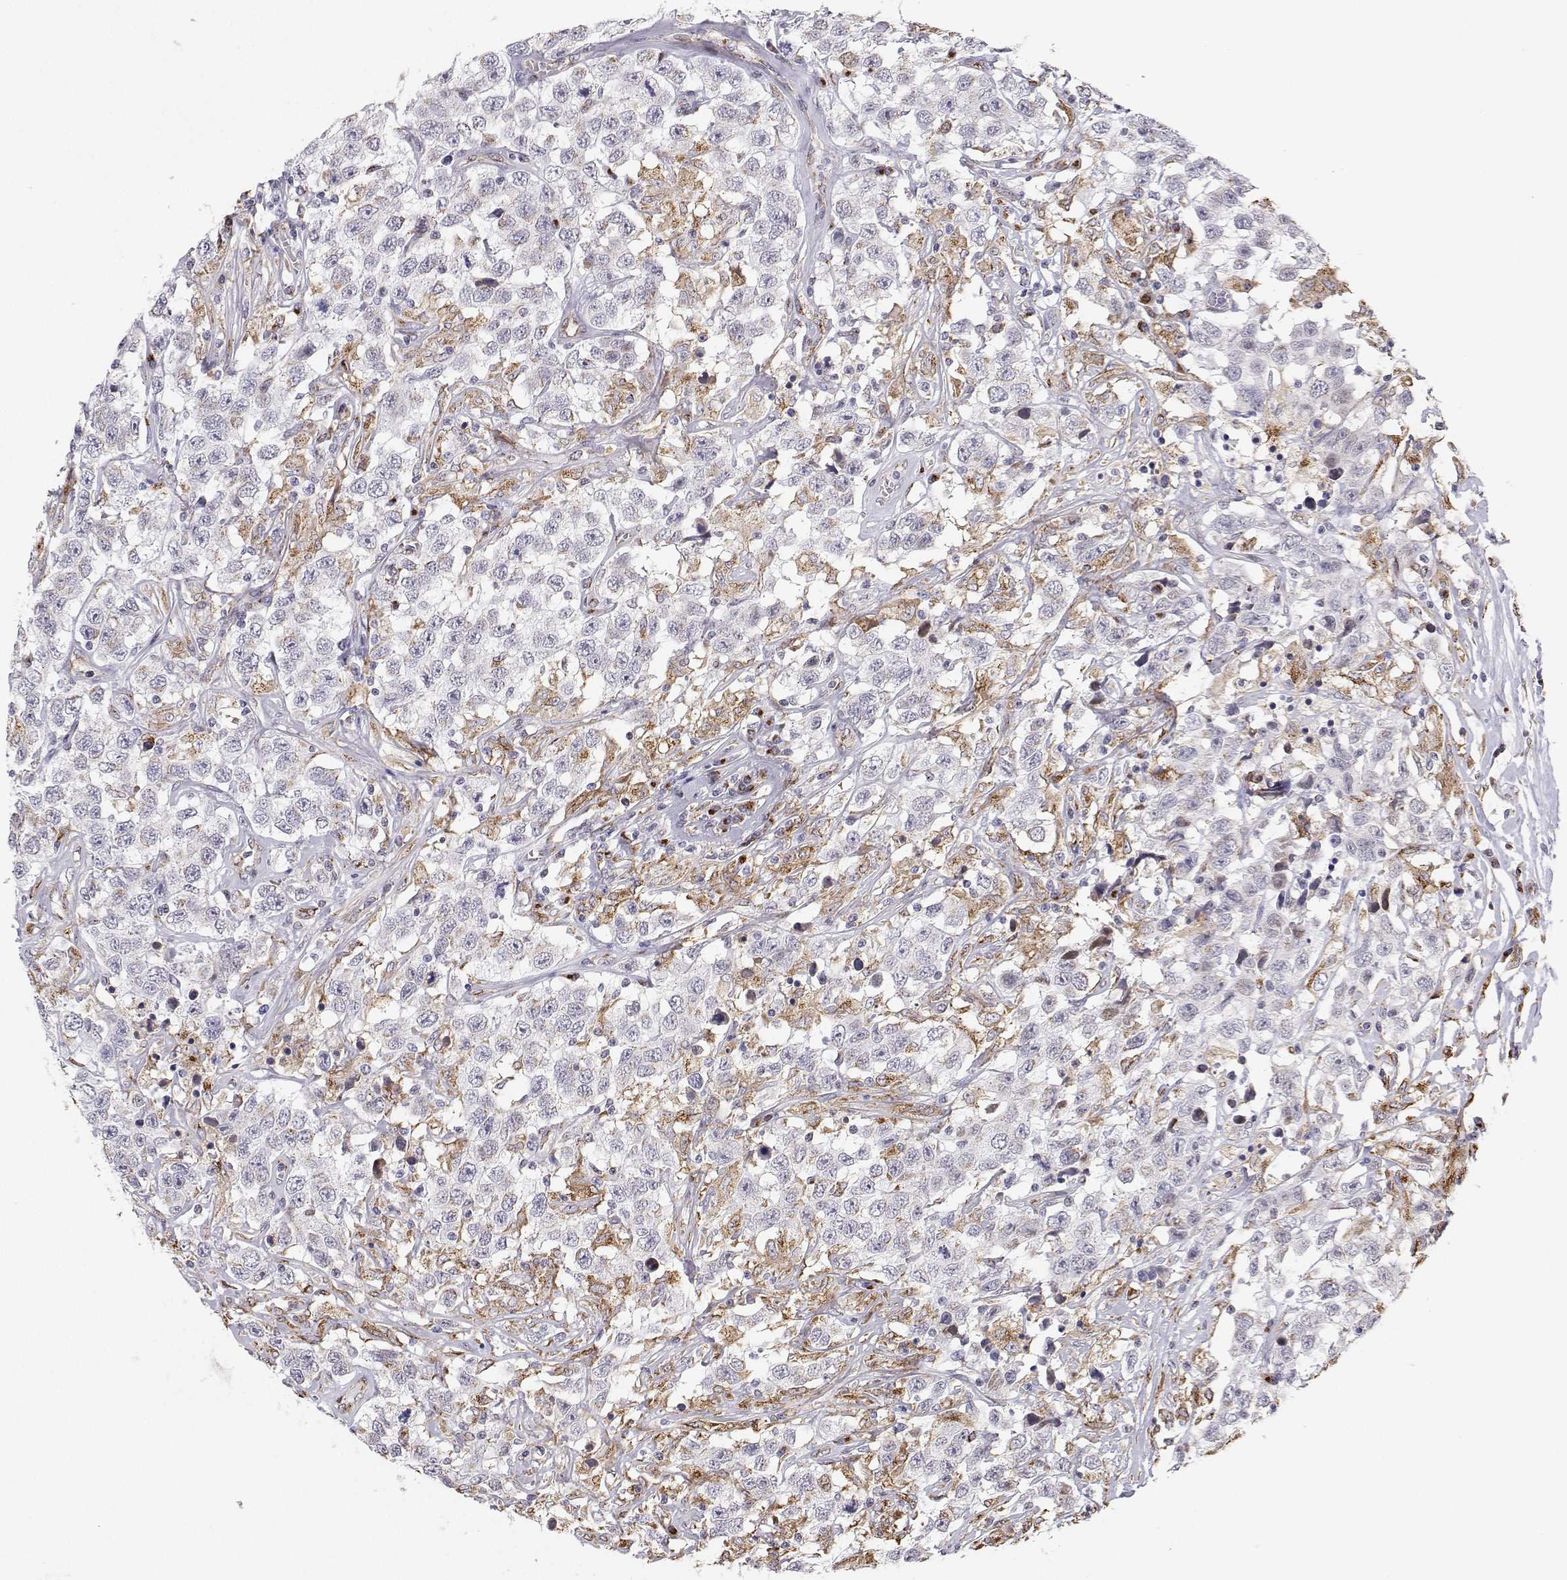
{"staining": {"intensity": "negative", "quantity": "none", "location": "none"}, "tissue": "testis cancer", "cell_type": "Tumor cells", "image_type": "cancer", "snomed": [{"axis": "morphology", "description": "Seminoma, NOS"}, {"axis": "topography", "description": "Testis"}], "caption": "High magnification brightfield microscopy of testis cancer (seminoma) stained with DAB (3,3'-diaminobenzidine) (brown) and counterstained with hematoxylin (blue): tumor cells show no significant expression.", "gene": "STARD13", "patient": {"sex": "male", "age": 41}}